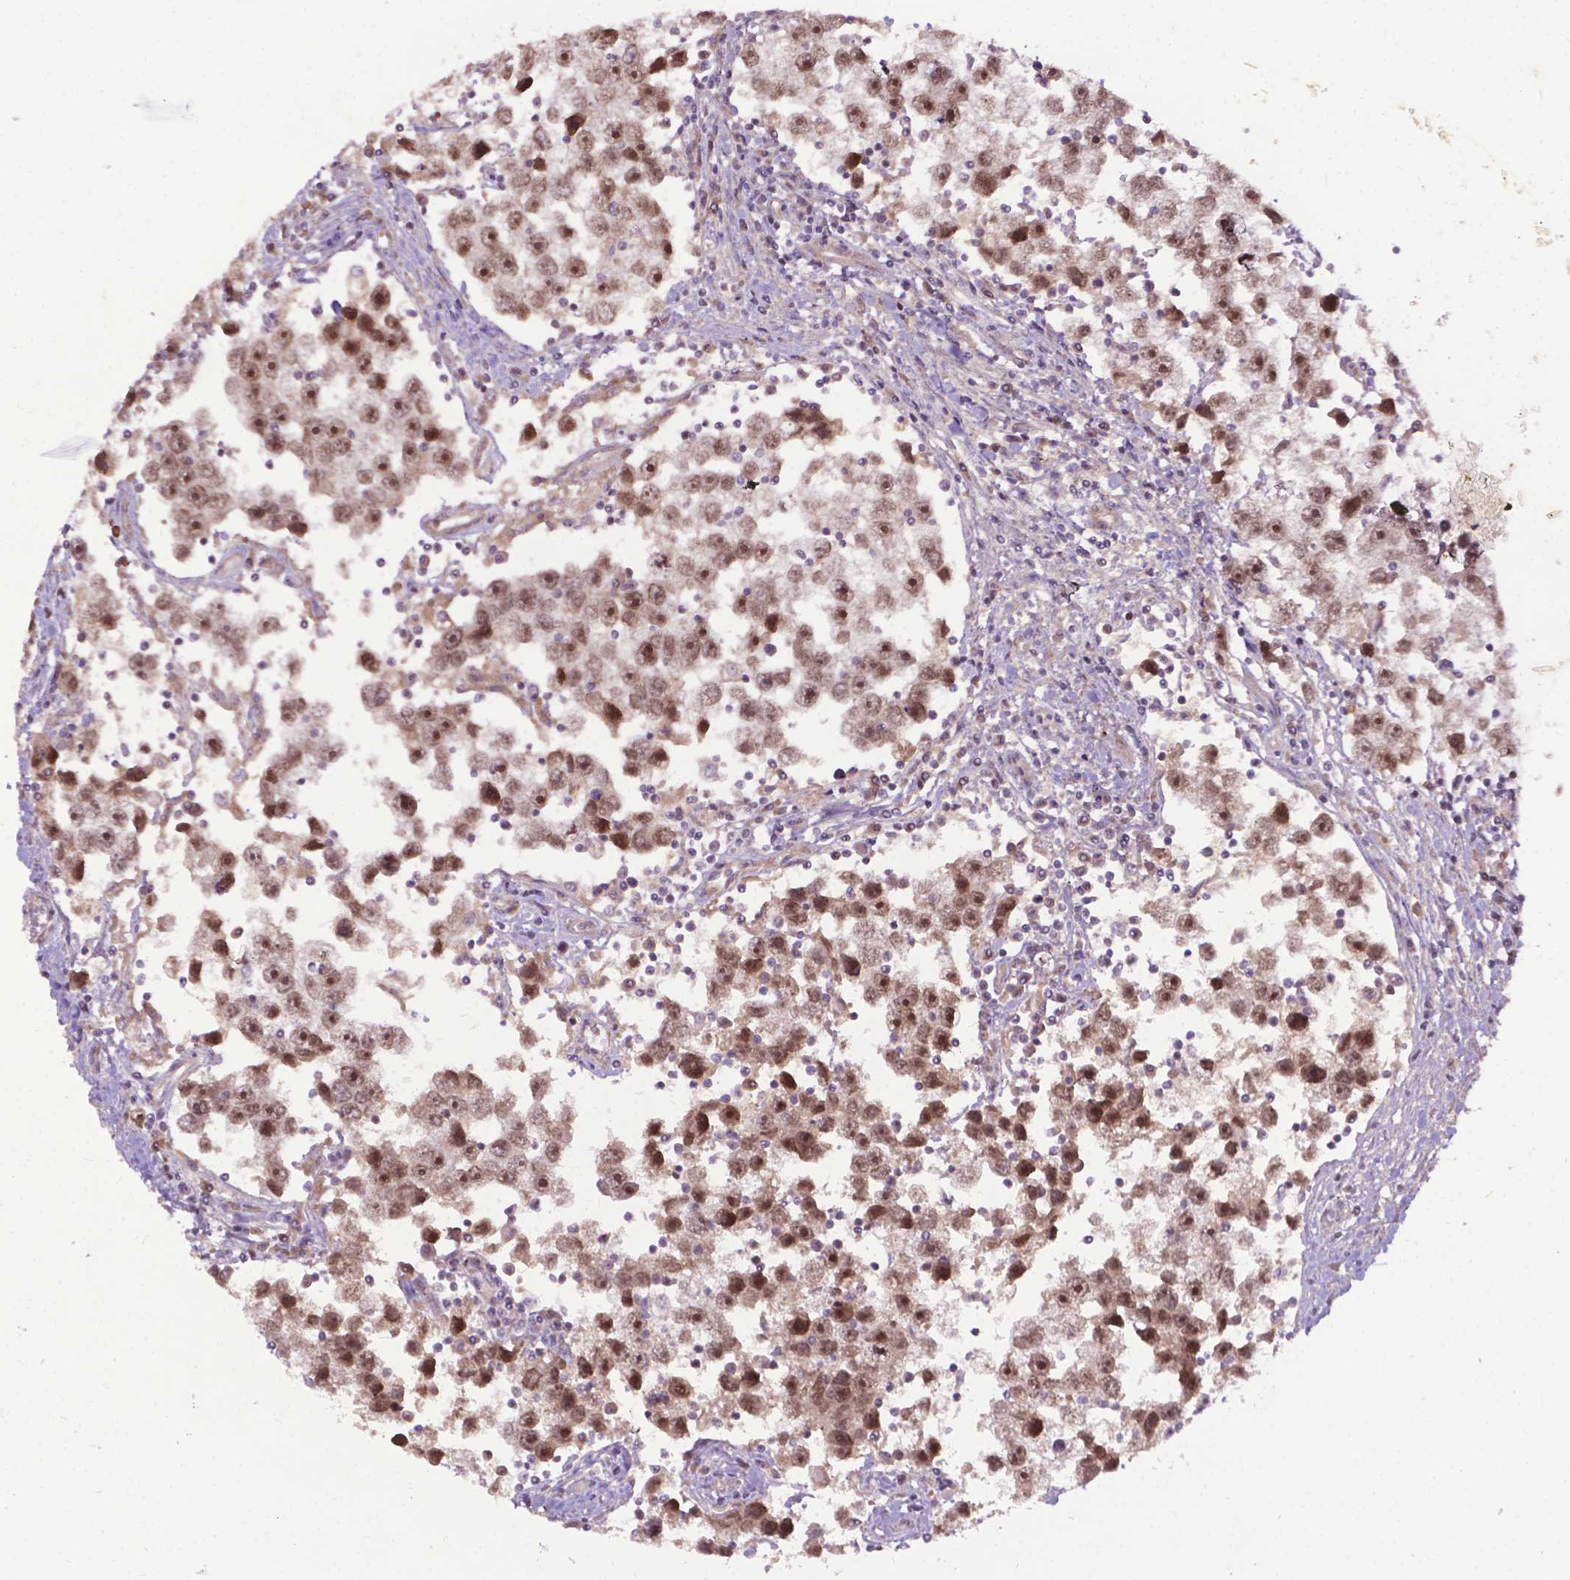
{"staining": {"intensity": "strong", "quantity": ">75%", "location": "nuclear"}, "tissue": "testis cancer", "cell_type": "Tumor cells", "image_type": "cancer", "snomed": [{"axis": "morphology", "description": "Seminoma, NOS"}, {"axis": "topography", "description": "Testis"}], "caption": "This histopathology image displays immunohistochemistry (IHC) staining of human testis cancer, with high strong nuclear positivity in about >75% of tumor cells.", "gene": "PARP3", "patient": {"sex": "male", "age": 30}}